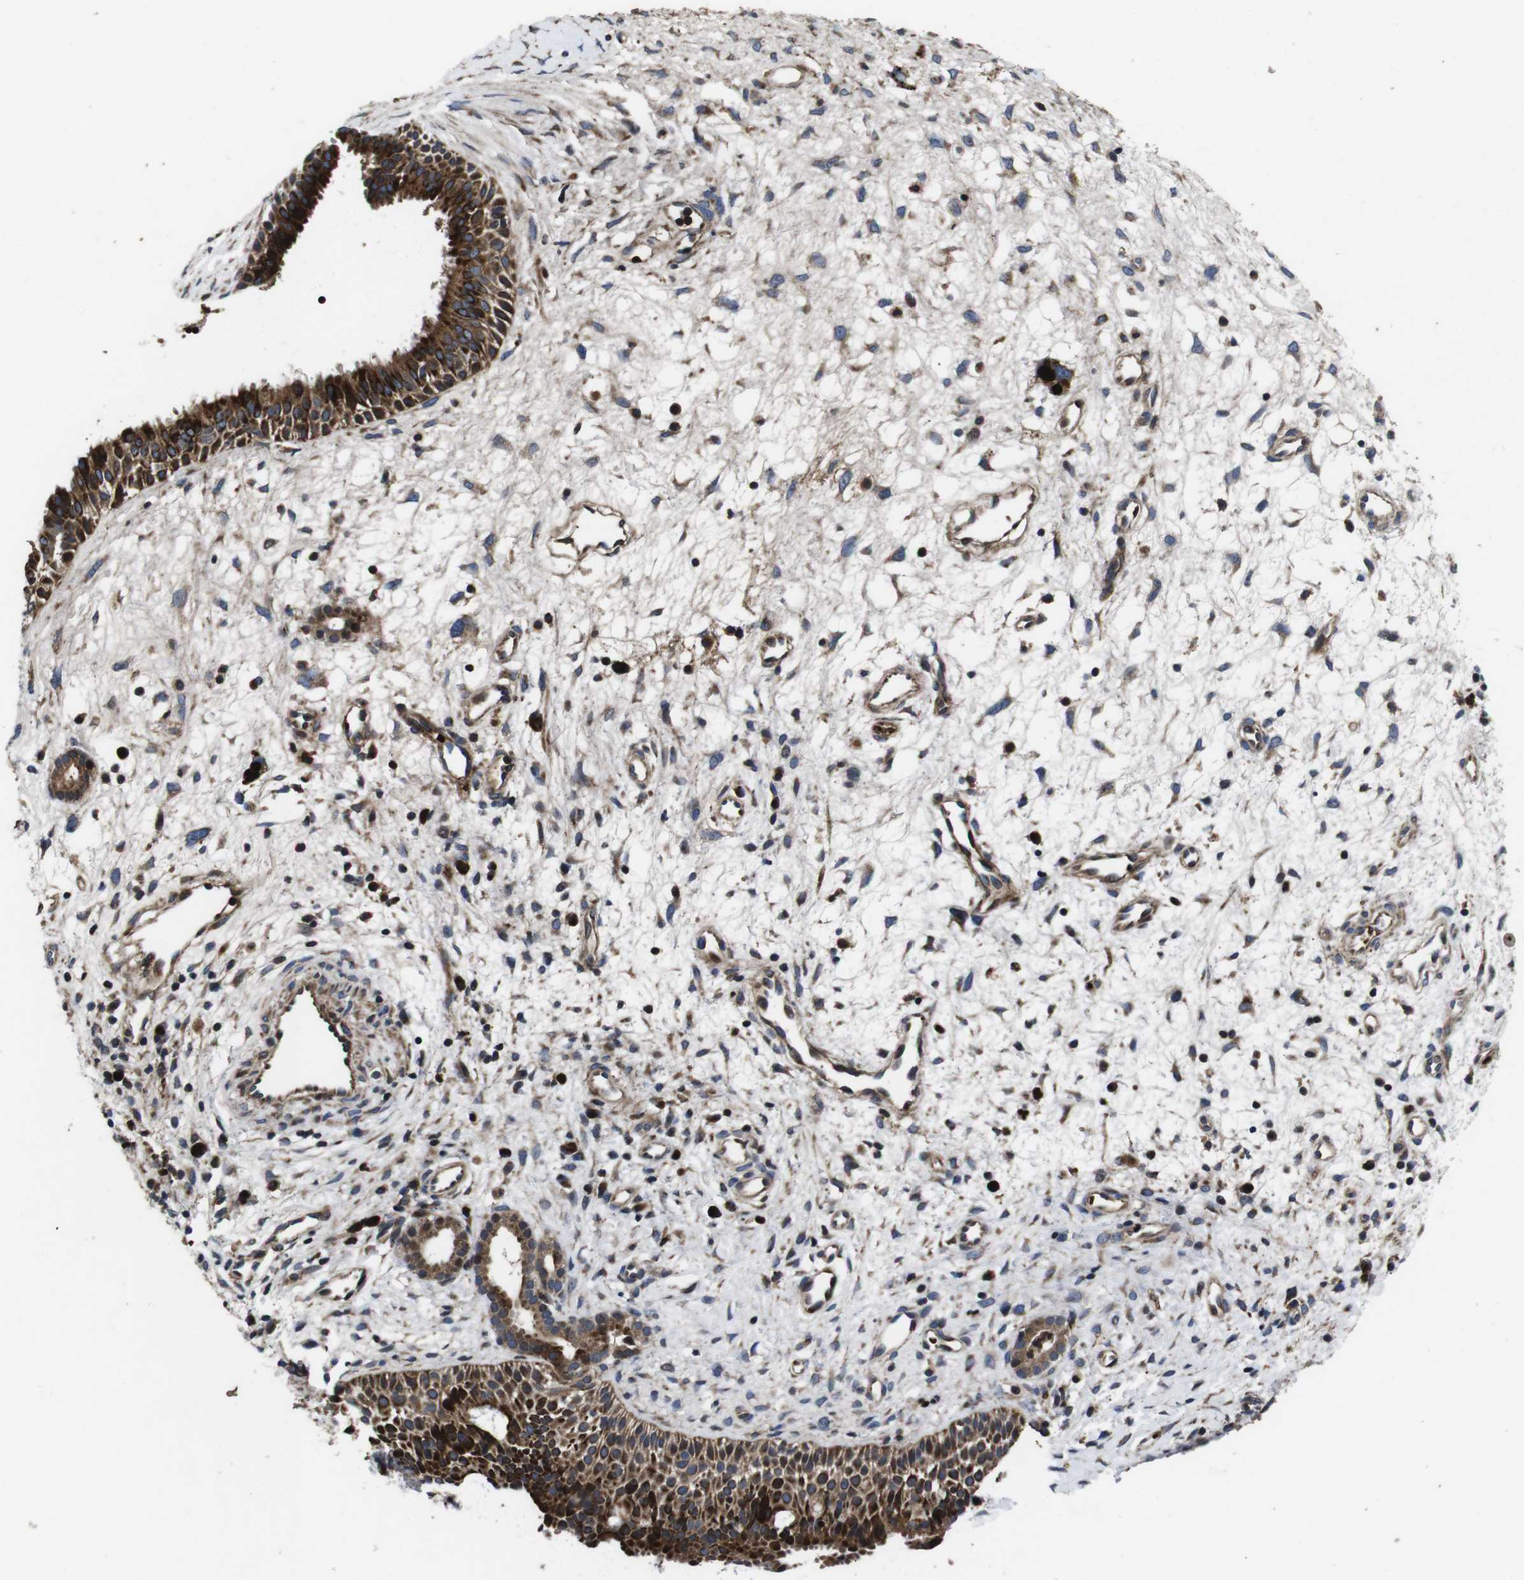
{"staining": {"intensity": "strong", "quantity": ">75%", "location": "cytoplasmic/membranous,nuclear"}, "tissue": "nasopharynx", "cell_type": "Respiratory epithelial cells", "image_type": "normal", "snomed": [{"axis": "morphology", "description": "Normal tissue, NOS"}, {"axis": "topography", "description": "Nasopharynx"}], "caption": "A brown stain shows strong cytoplasmic/membranous,nuclear staining of a protein in respiratory epithelial cells of unremarkable human nasopharynx. The staining was performed using DAB (3,3'-diaminobenzidine) to visualize the protein expression in brown, while the nuclei were stained in blue with hematoxylin (Magnification: 20x).", "gene": "SMYD3", "patient": {"sex": "male", "age": 22}}